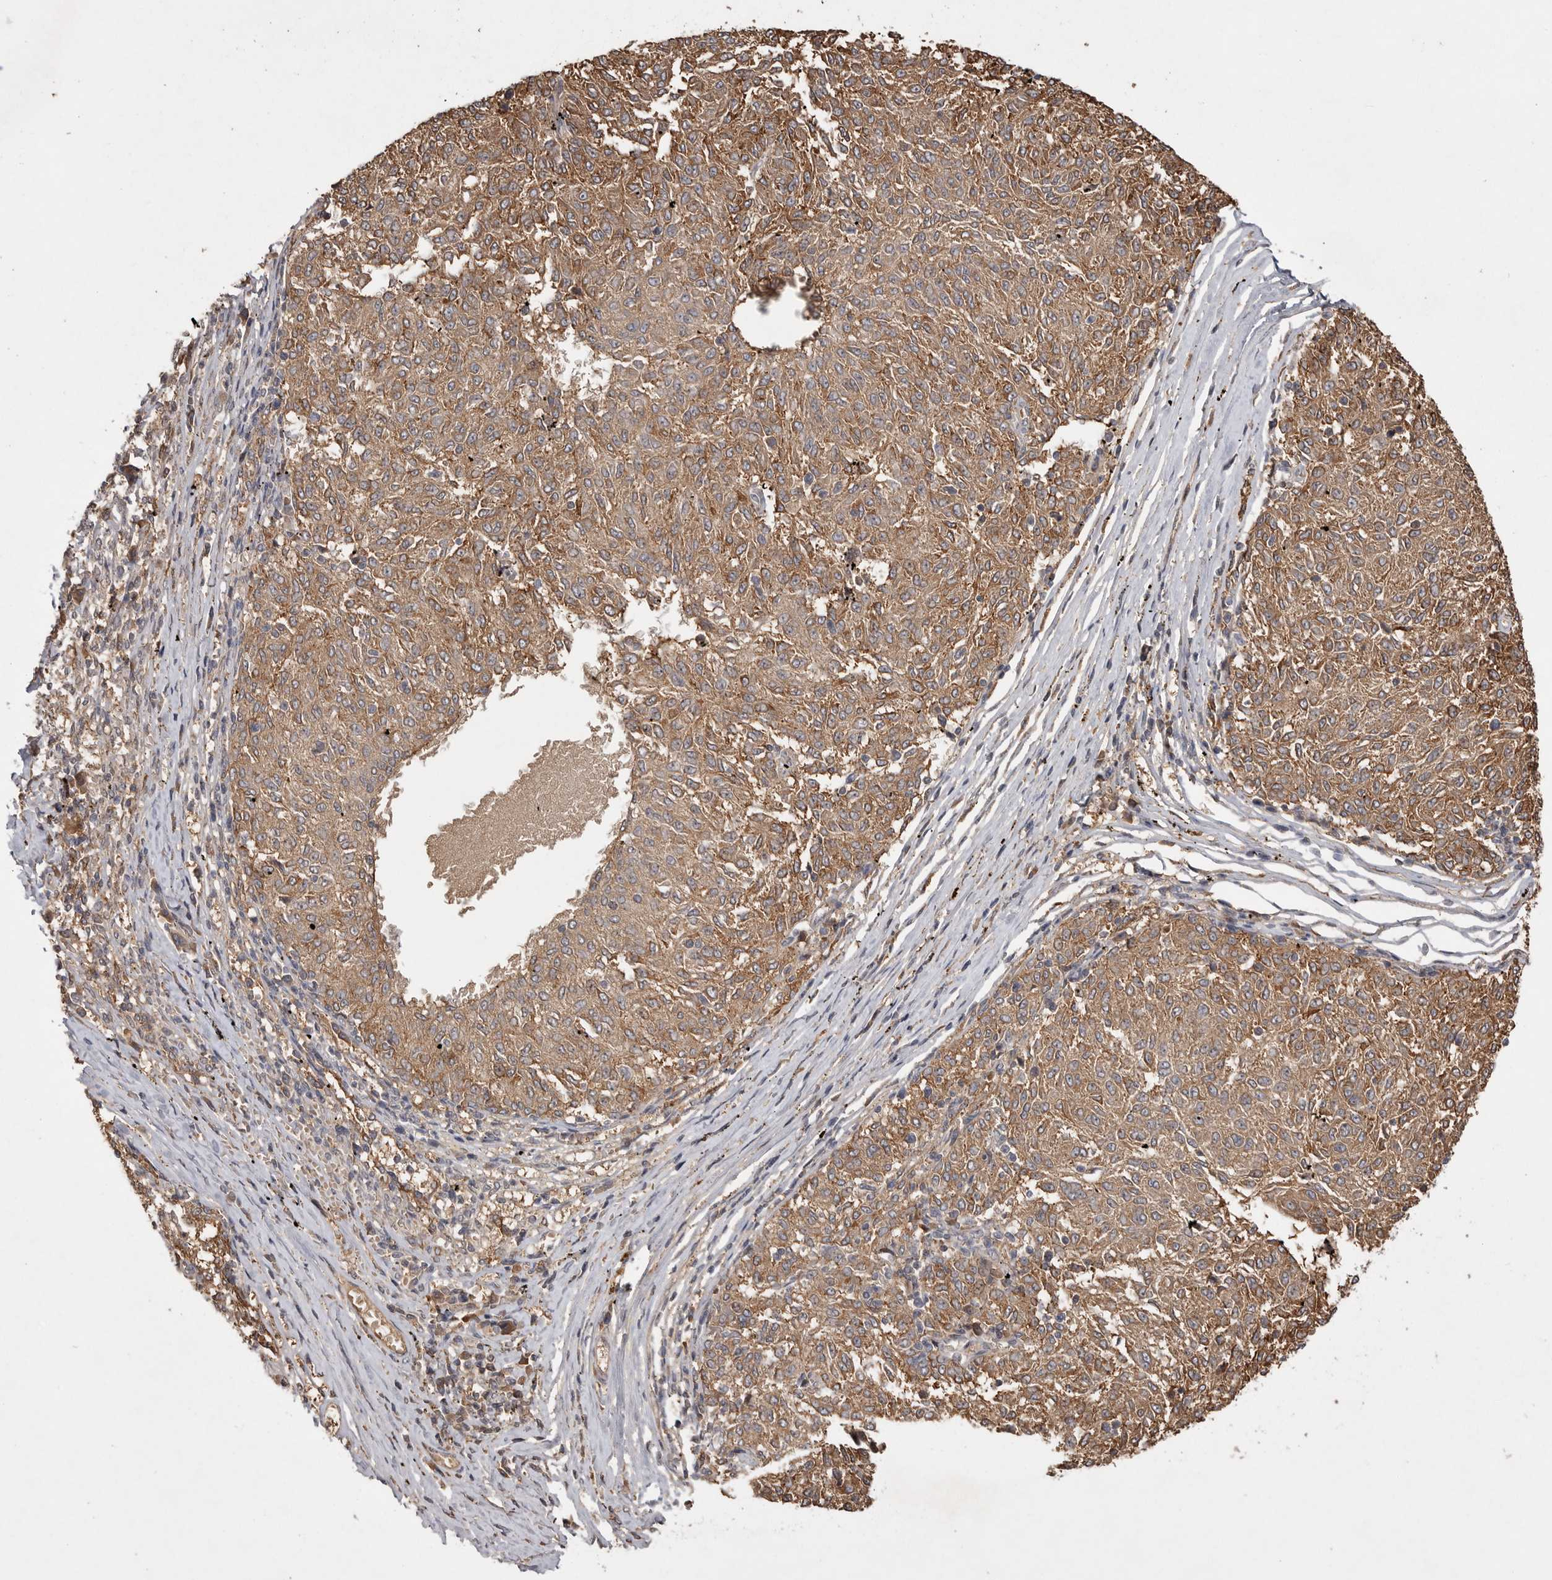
{"staining": {"intensity": "moderate", "quantity": ">75%", "location": "cytoplasmic/membranous"}, "tissue": "melanoma", "cell_type": "Tumor cells", "image_type": "cancer", "snomed": [{"axis": "morphology", "description": "Malignant melanoma, NOS"}, {"axis": "topography", "description": "Skin"}], "caption": "Tumor cells exhibit moderate cytoplasmic/membranous staining in approximately >75% of cells in melanoma.", "gene": "VN1R4", "patient": {"sex": "female", "age": 72}}